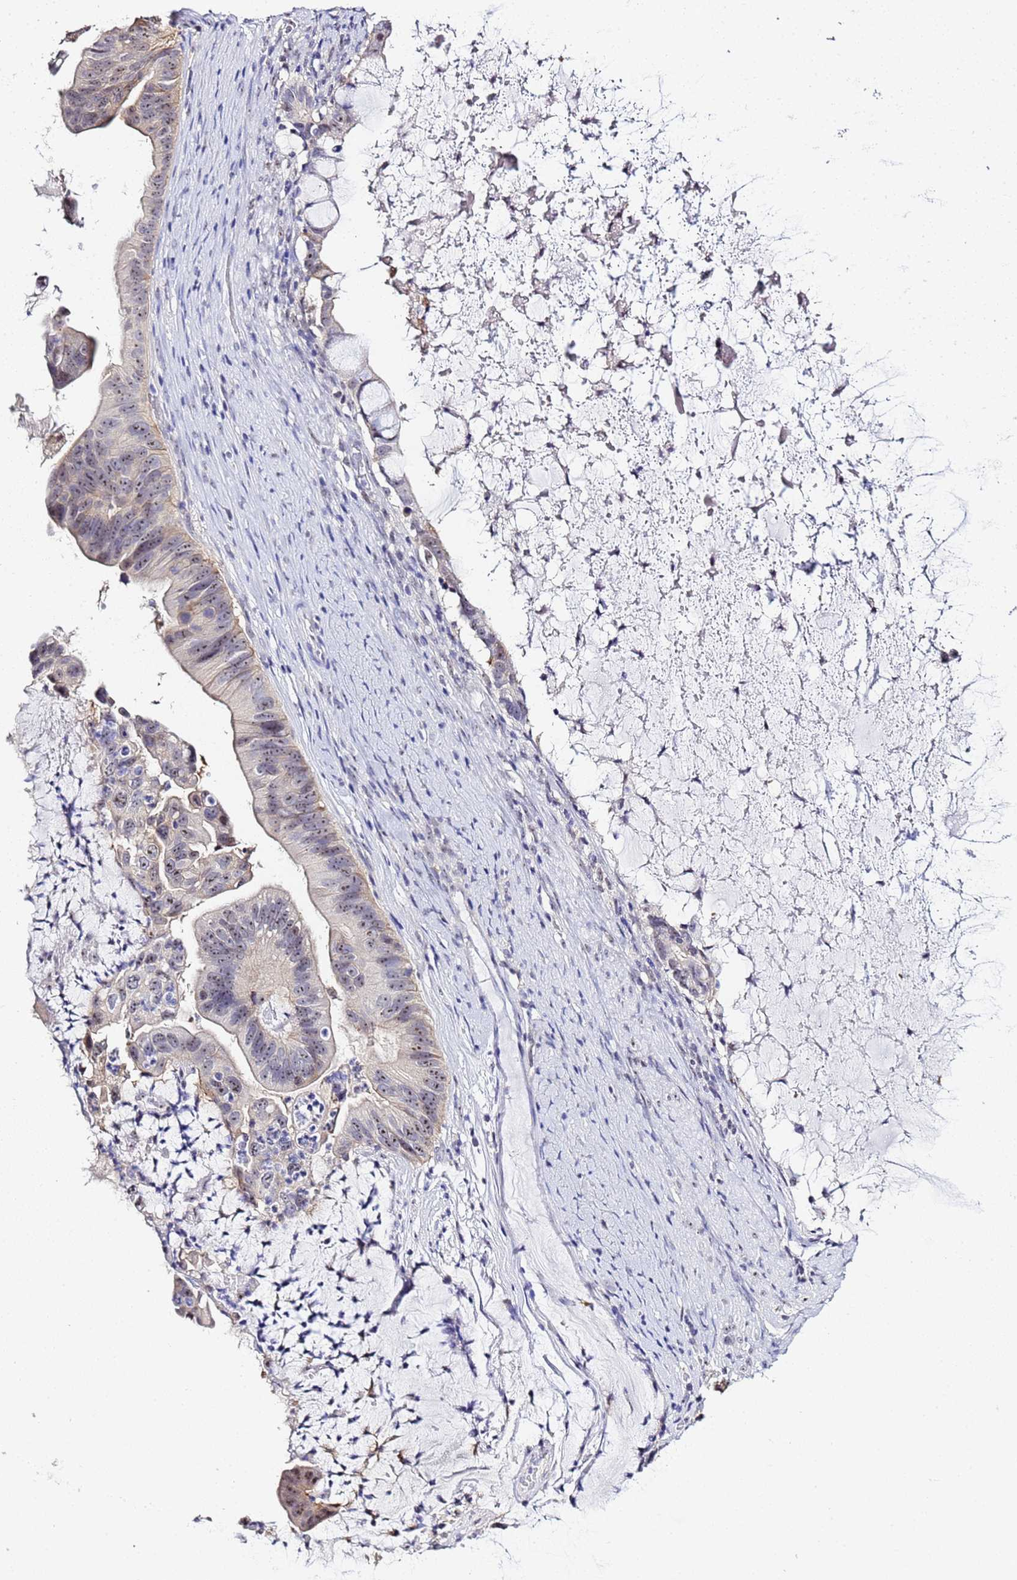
{"staining": {"intensity": "weak", "quantity": "25%-75%", "location": "nuclear"}, "tissue": "ovarian cancer", "cell_type": "Tumor cells", "image_type": "cancer", "snomed": [{"axis": "morphology", "description": "Cystadenocarcinoma, mucinous, NOS"}, {"axis": "topography", "description": "Ovary"}], "caption": "Ovarian mucinous cystadenocarcinoma stained for a protein displays weak nuclear positivity in tumor cells. (Stains: DAB (3,3'-diaminobenzidine) in brown, nuclei in blue, Microscopy: brightfield microscopy at high magnification).", "gene": "ACTL6B", "patient": {"sex": "female", "age": 61}}